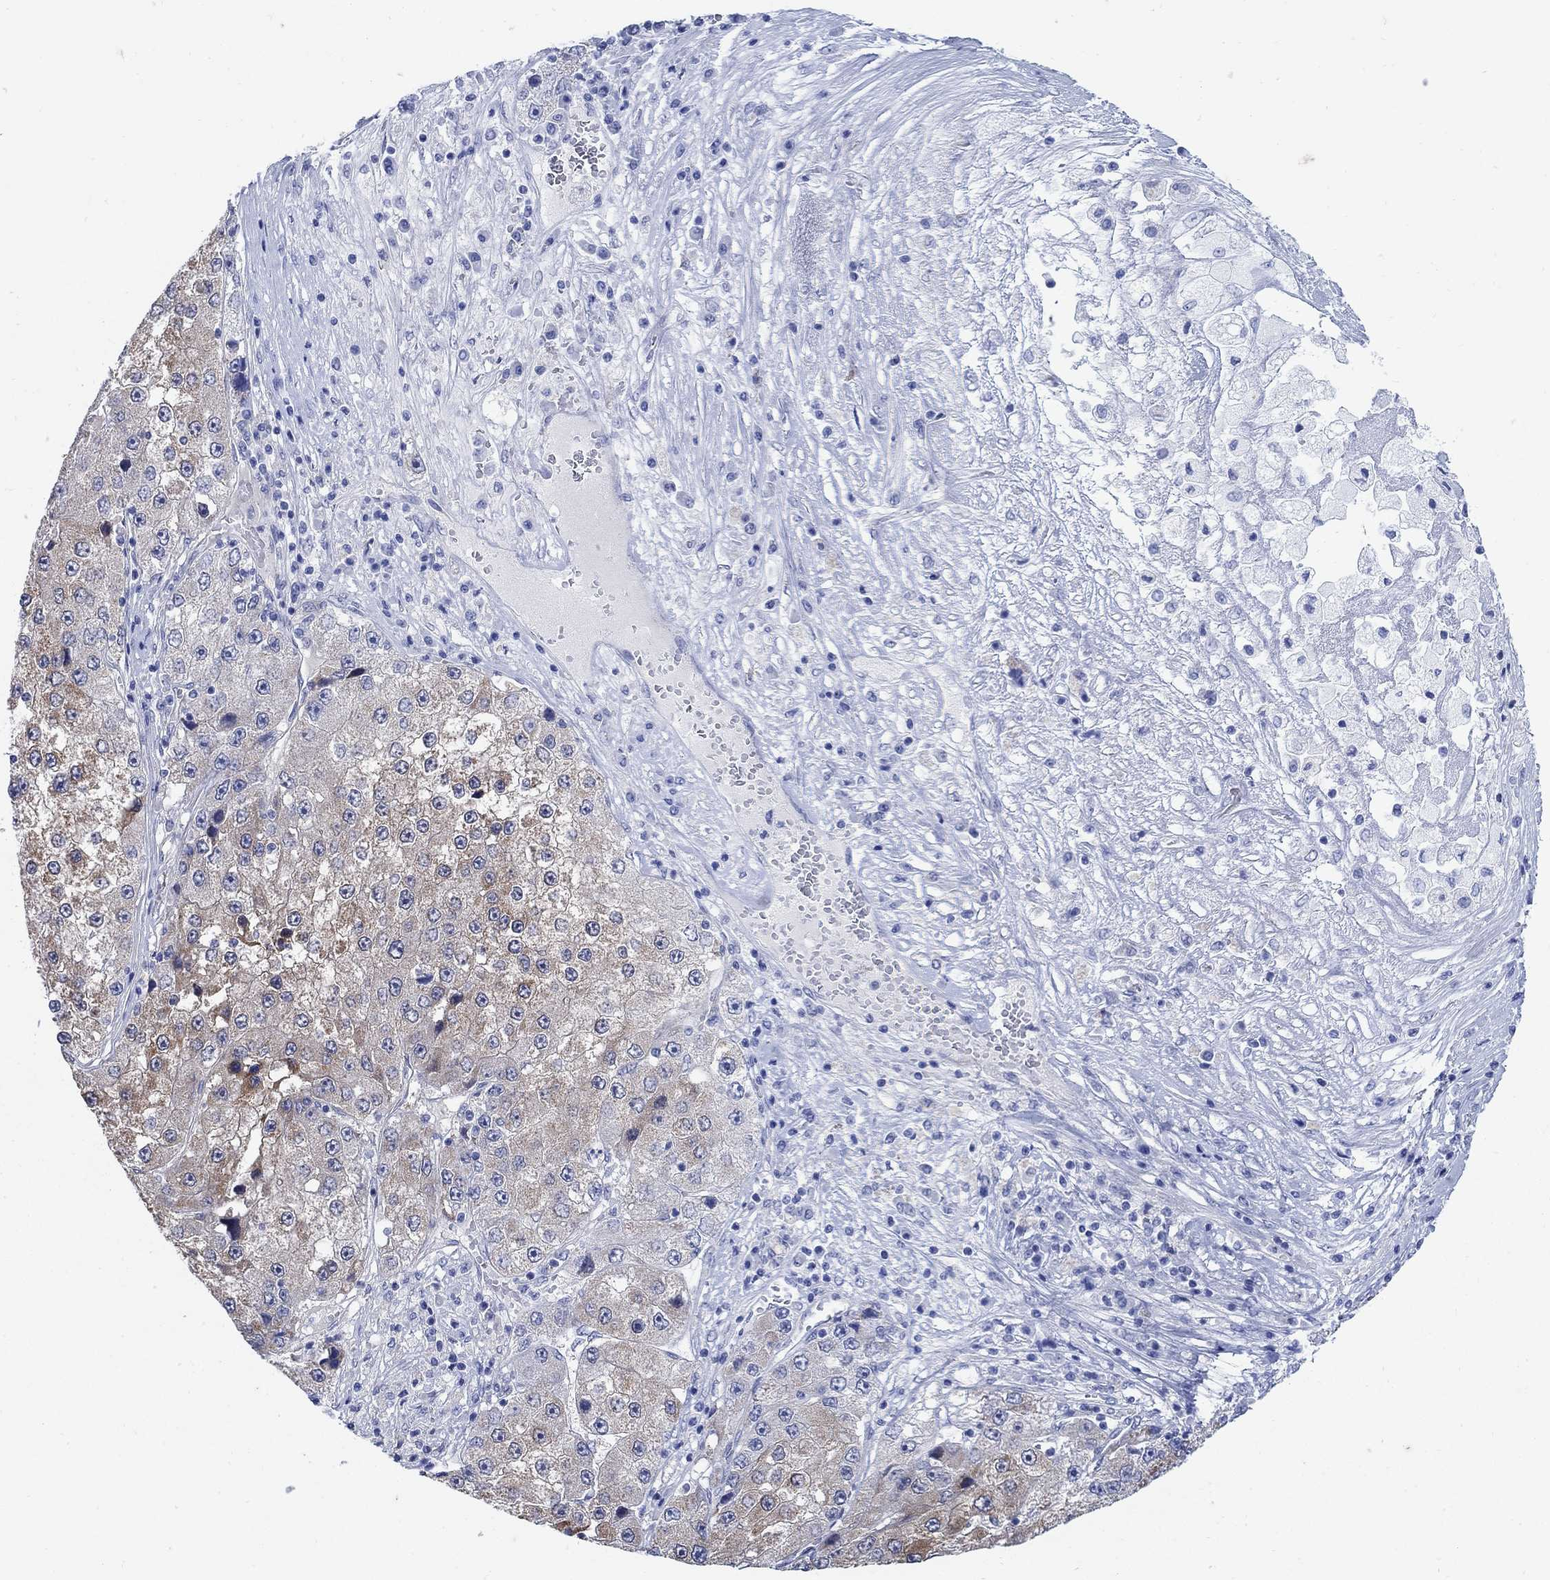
{"staining": {"intensity": "weak", "quantity": "25%-75%", "location": "cytoplasmic/membranous"}, "tissue": "liver cancer", "cell_type": "Tumor cells", "image_type": "cancer", "snomed": [{"axis": "morphology", "description": "Carcinoma, Hepatocellular, NOS"}, {"axis": "topography", "description": "Liver"}], "caption": "IHC staining of liver cancer (hepatocellular carcinoma), which shows low levels of weak cytoplasmic/membranous positivity in about 25%-75% of tumor cells indicating weak cytoplasmic/membranous protein expression. The staining was performed using DAB (brown) for protein detection and nuclei were counterstained in hematoxylin (blue).", "gene": "ZDHHC14", "patient": {"sex": "female", "age": 73}}